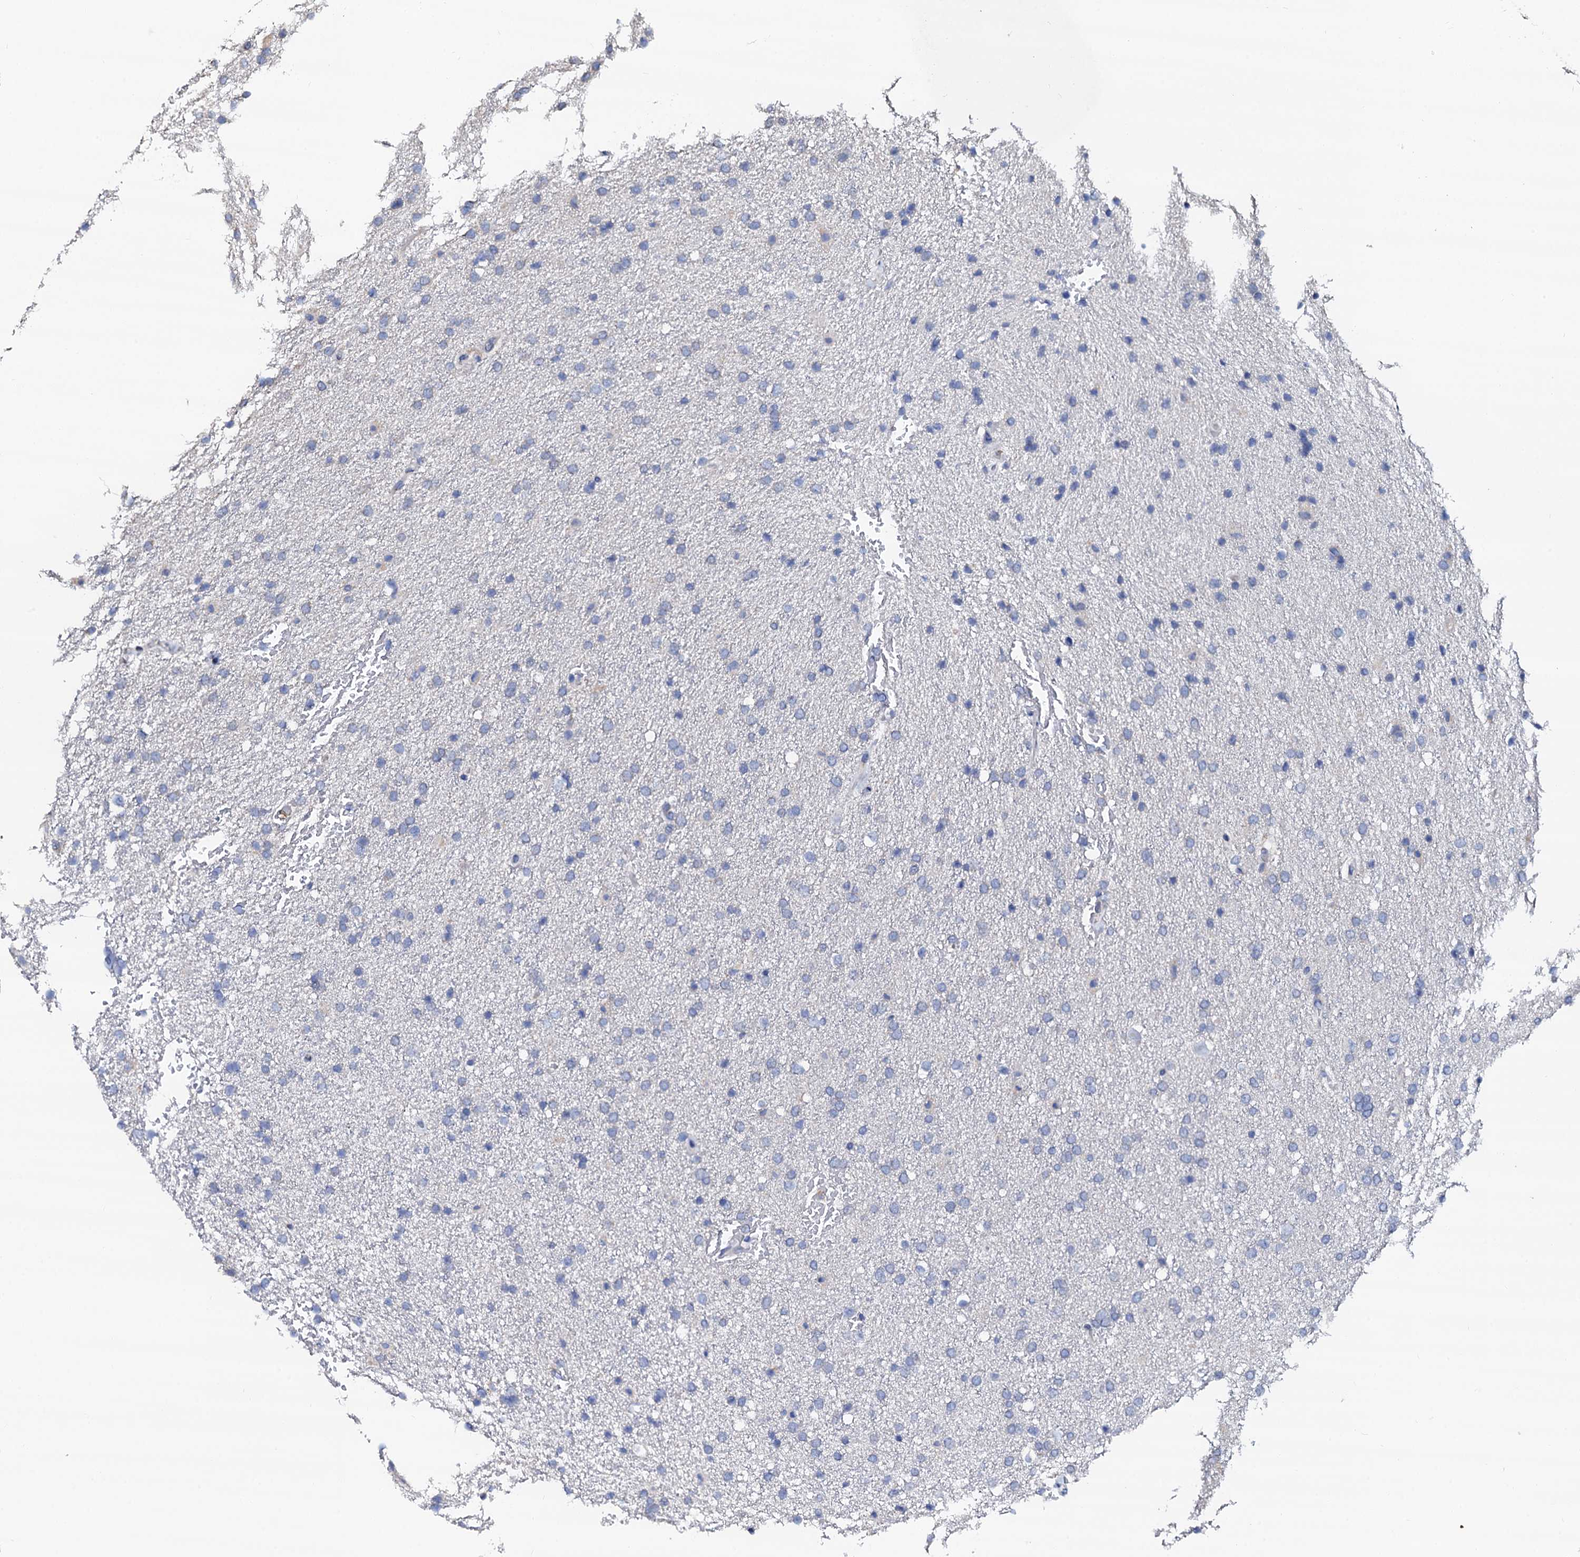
{"staining": {"intensity": "negative", "quantity": "none", "location": "none"}, "tissue": "glioma", "cell_type": "Tumor cells", "image_type": "cancer", "snomed": [{"axis": "morphology", "description": "Glioma, malignant, High grade"}, {"axis": "topography", "description": "Brain"}], "caption": "Protein analysis of glioma exhibits no significant staining in tumor cells. Brightfield microscopy of immunohistochemistry stained with DAB (3,3'-diaminobenzidine) (brown) and hematoxylin (blue), captured at high magnification.", "gene": "AKAP3", "patient": {"sex": "male", "age": 72}}